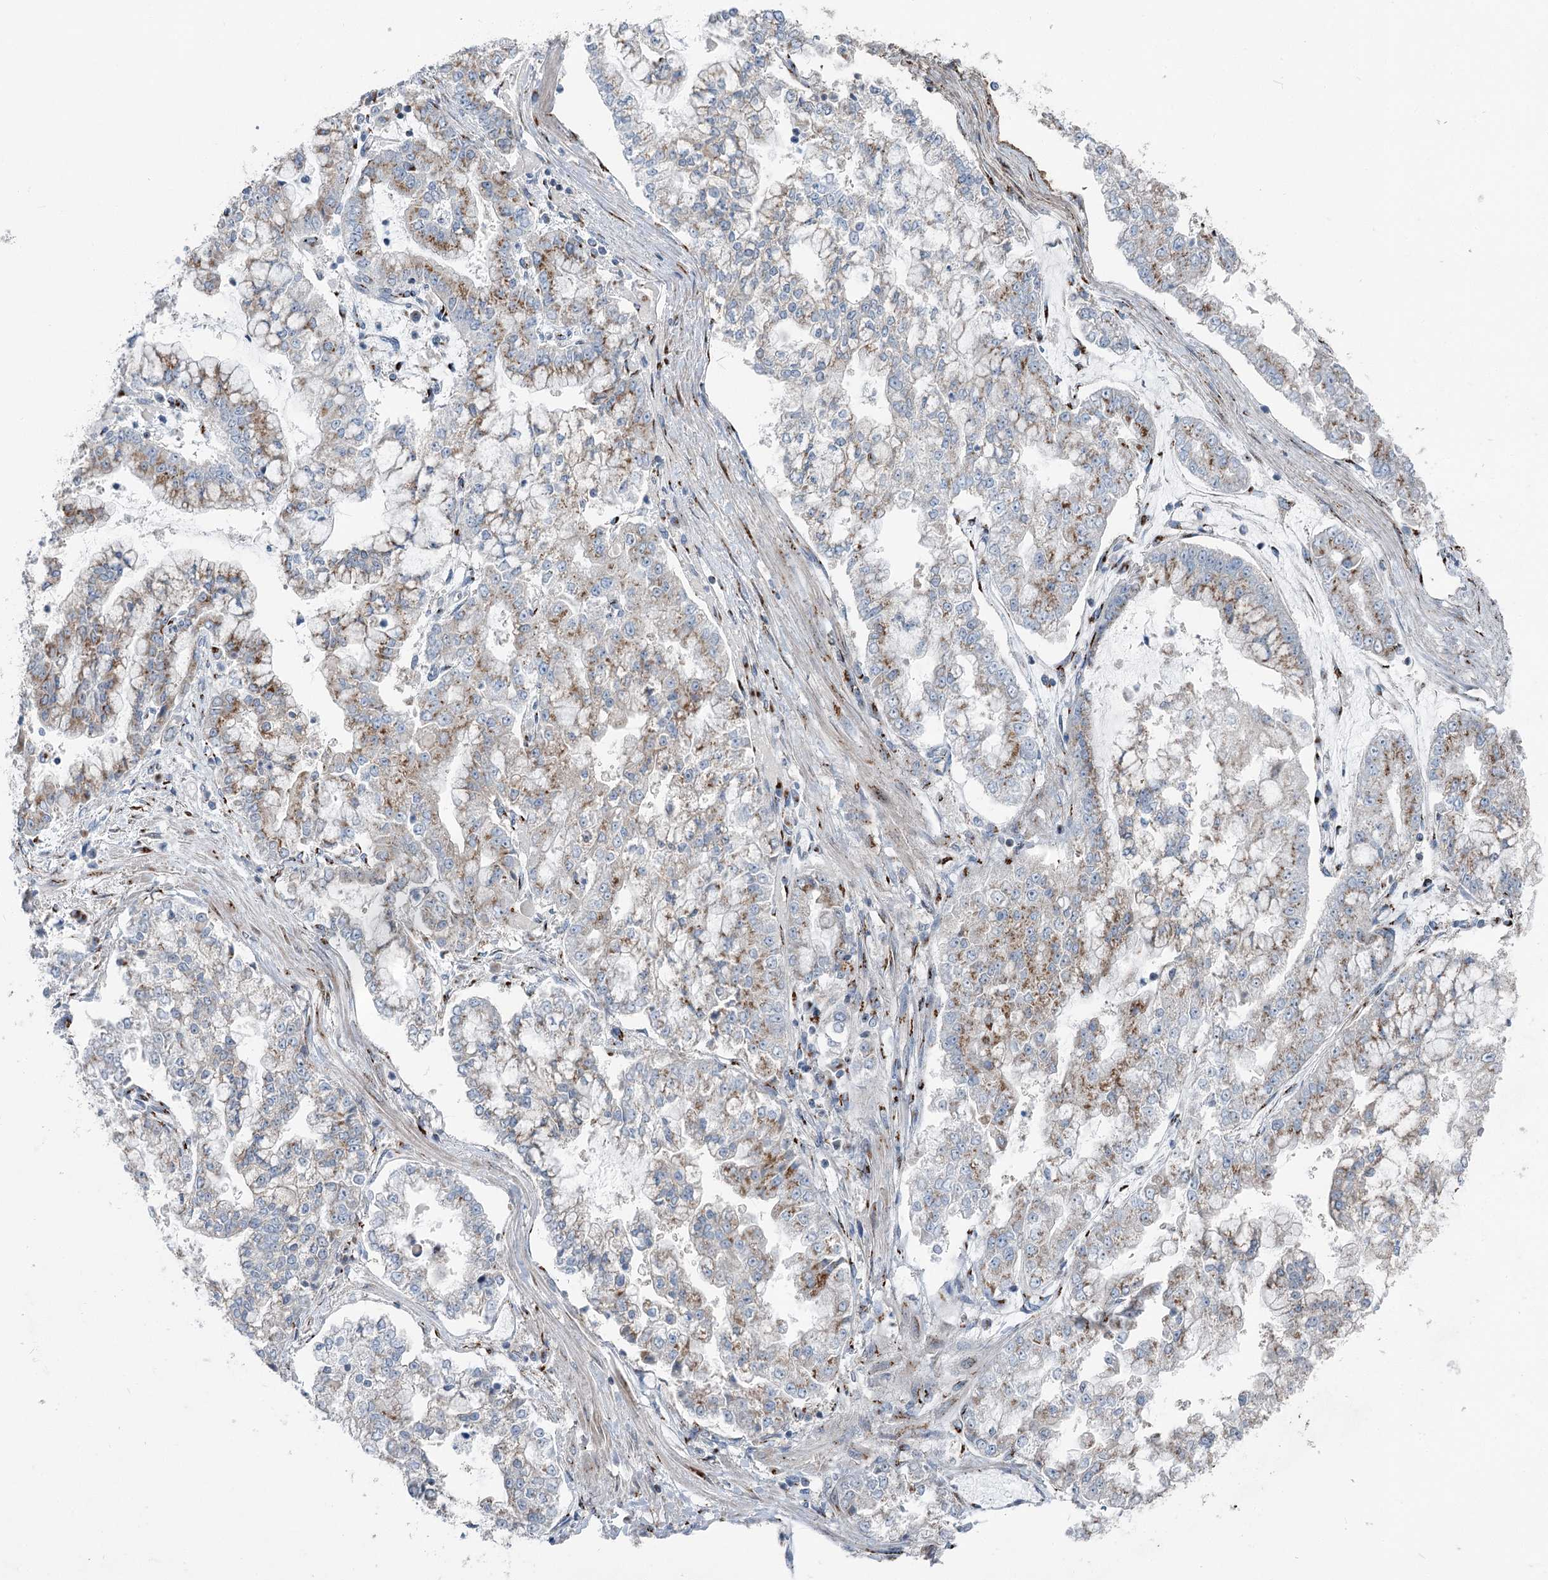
{"staining": {"intensity": "moderate", "quantity": "25%-75%", "location": "cytoplasmic/membranous"}, "tissue": "stomach cancer", "cell_type": "Tumor cells", "image_type": "cancer", "snomed": [{"axis": "morphology", "description": "Adenocarcinoma, NOS"}, {"axis": "topography", "description": "Stomach"}], "caption": "There is medium levels of moderate cytoplasmic/membranous expression in tumor cells of stomach cancer (adenocarcinoma), as demonstrated by immunohistochemical staining (brown color).", "gene": "ITIH5", "patient": {"sex": "male", "age": 76}}